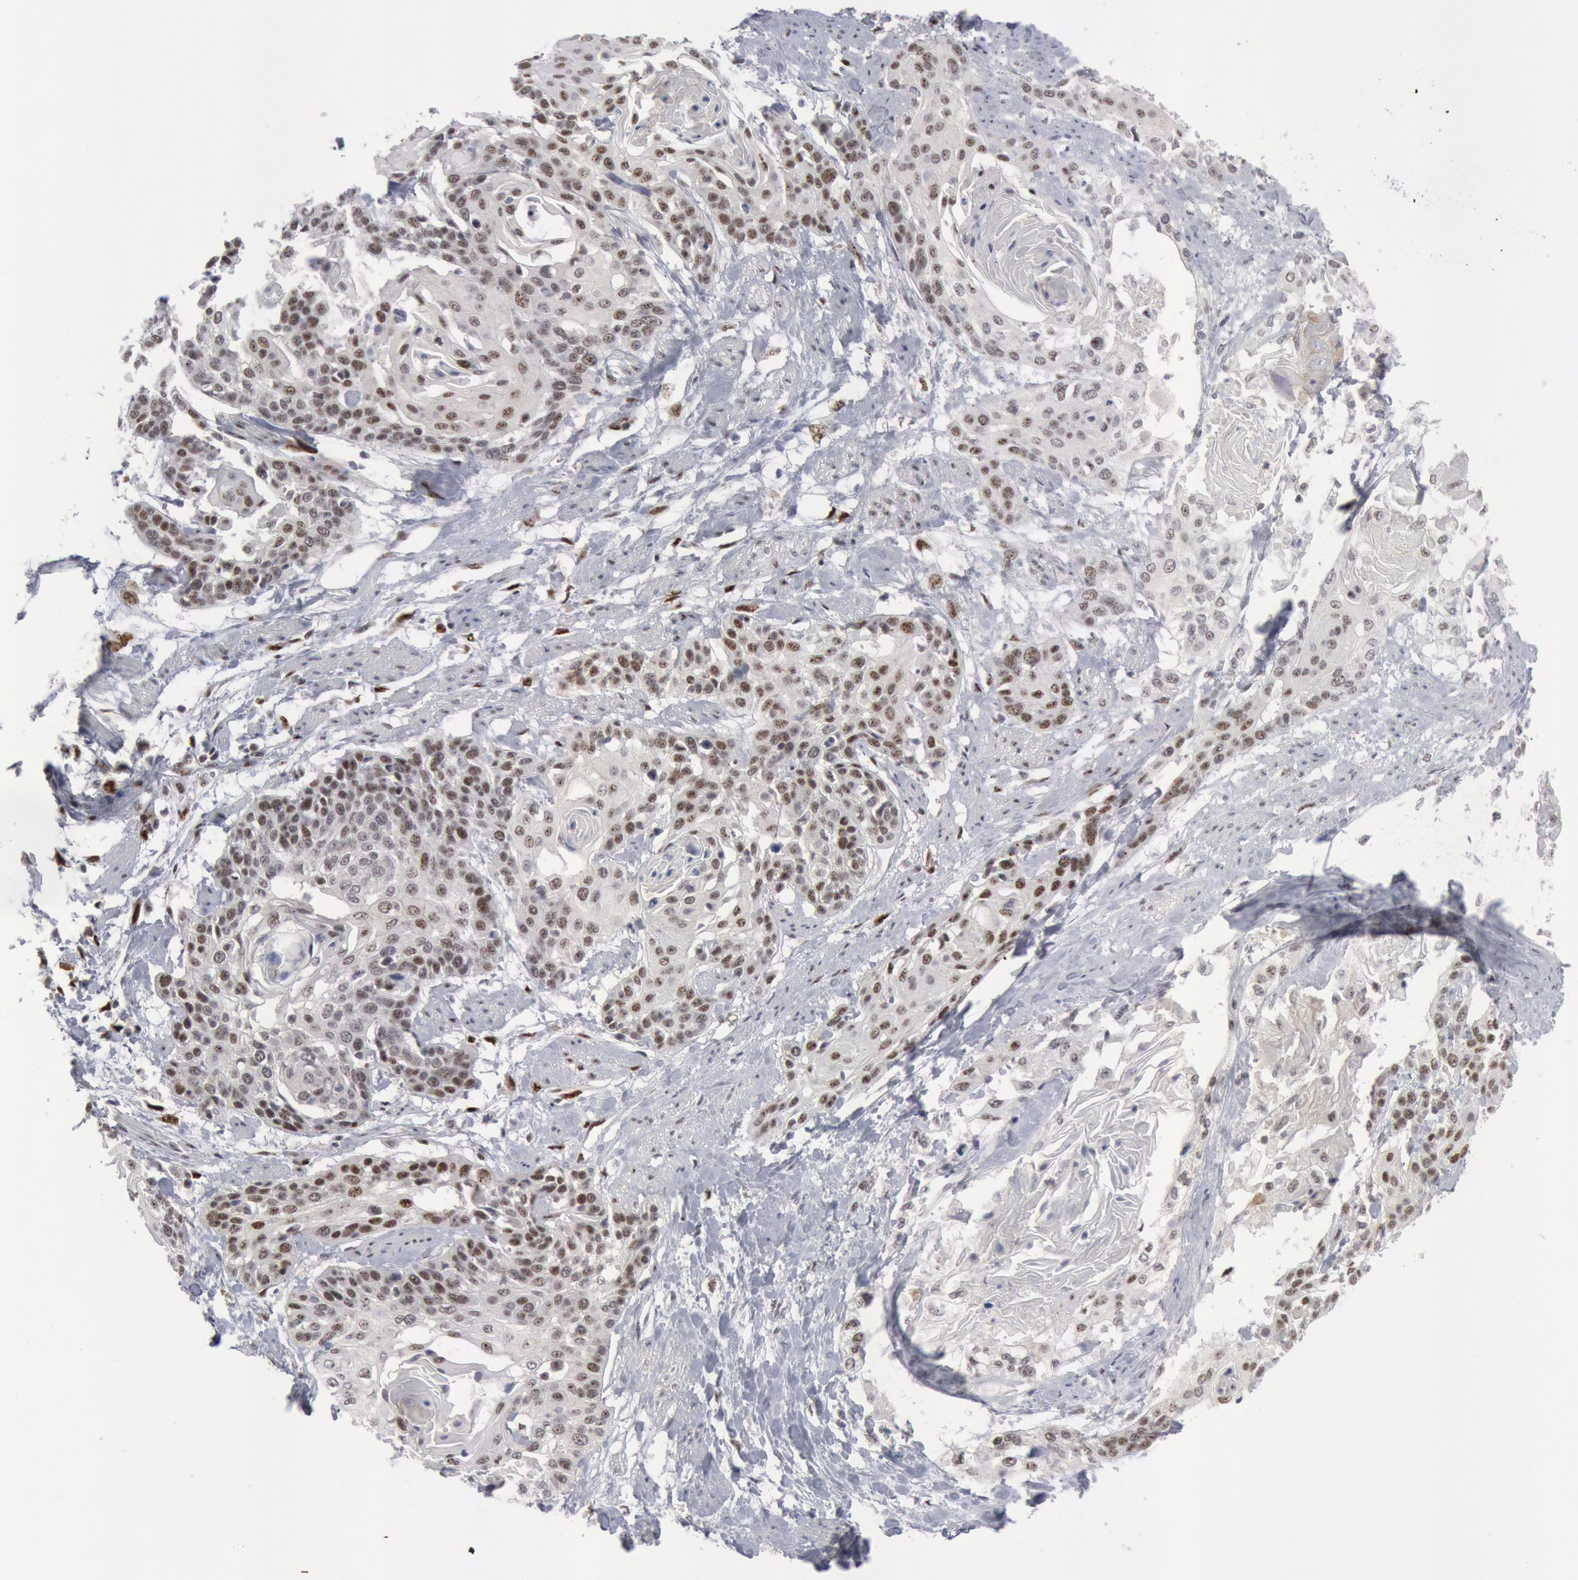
{"staining": {"intensity": "weak", "quantity": "25%-75%", "location": "nuclear"}, "tissue": "cervical cancer", "cell_type": "Tumor cells", "image_type": "cancer", "snomed": [{"axis": "morphology", "description": "Squamous cell carcinoma, NOS"}, {"axis": "topography", "description": "Cervix"}], "caption": "The micrograph displays a brown stain indicating the presence of a protein in the nuclear of tumor cells in cervical cancer.", "gene": "FOXO1", "patient": {"sex": "female", "age": 57}}